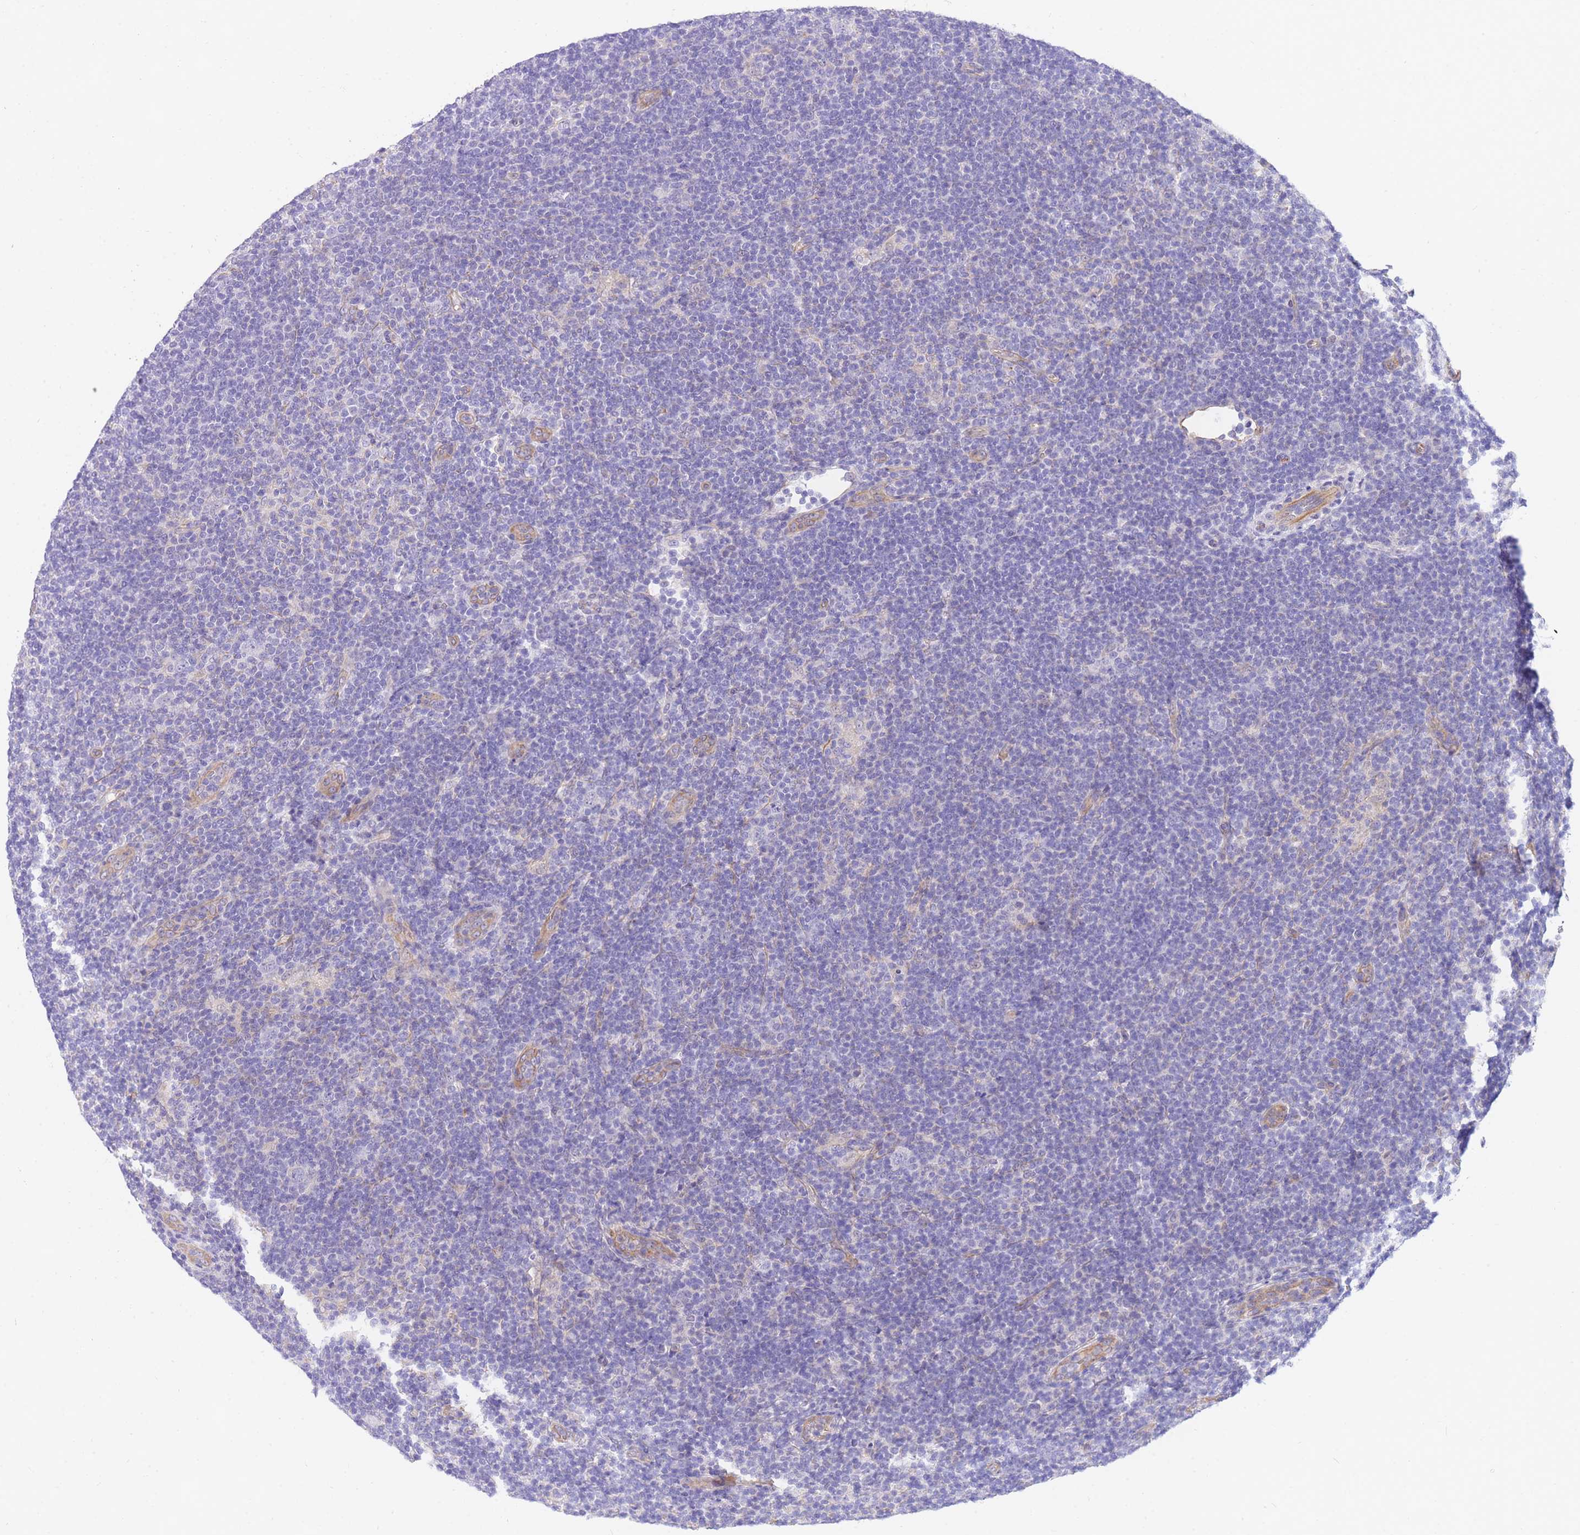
{"staining": {"intensity": "negative", "quantity": "none", "location": "none"}, "tissue": "lymphoma", "cell_type": "Tumor cells", "image_type": "cancer", "snomed": [{"axis": "morphology", "description": "Hodgkin's disease, NOS"}, {"axis": "topography", "description": "Lymph node"}], "caption": "High magnification brightfield microscopy of Hodgkin's disease stained with DAB (3,3'-diaminobenzidine) (brown) and counterstained with hematoxylin (blue): tumor cells show no significant expression.", "gene": "SRSF12", "patient": {"sex": "female", "age": 57}}